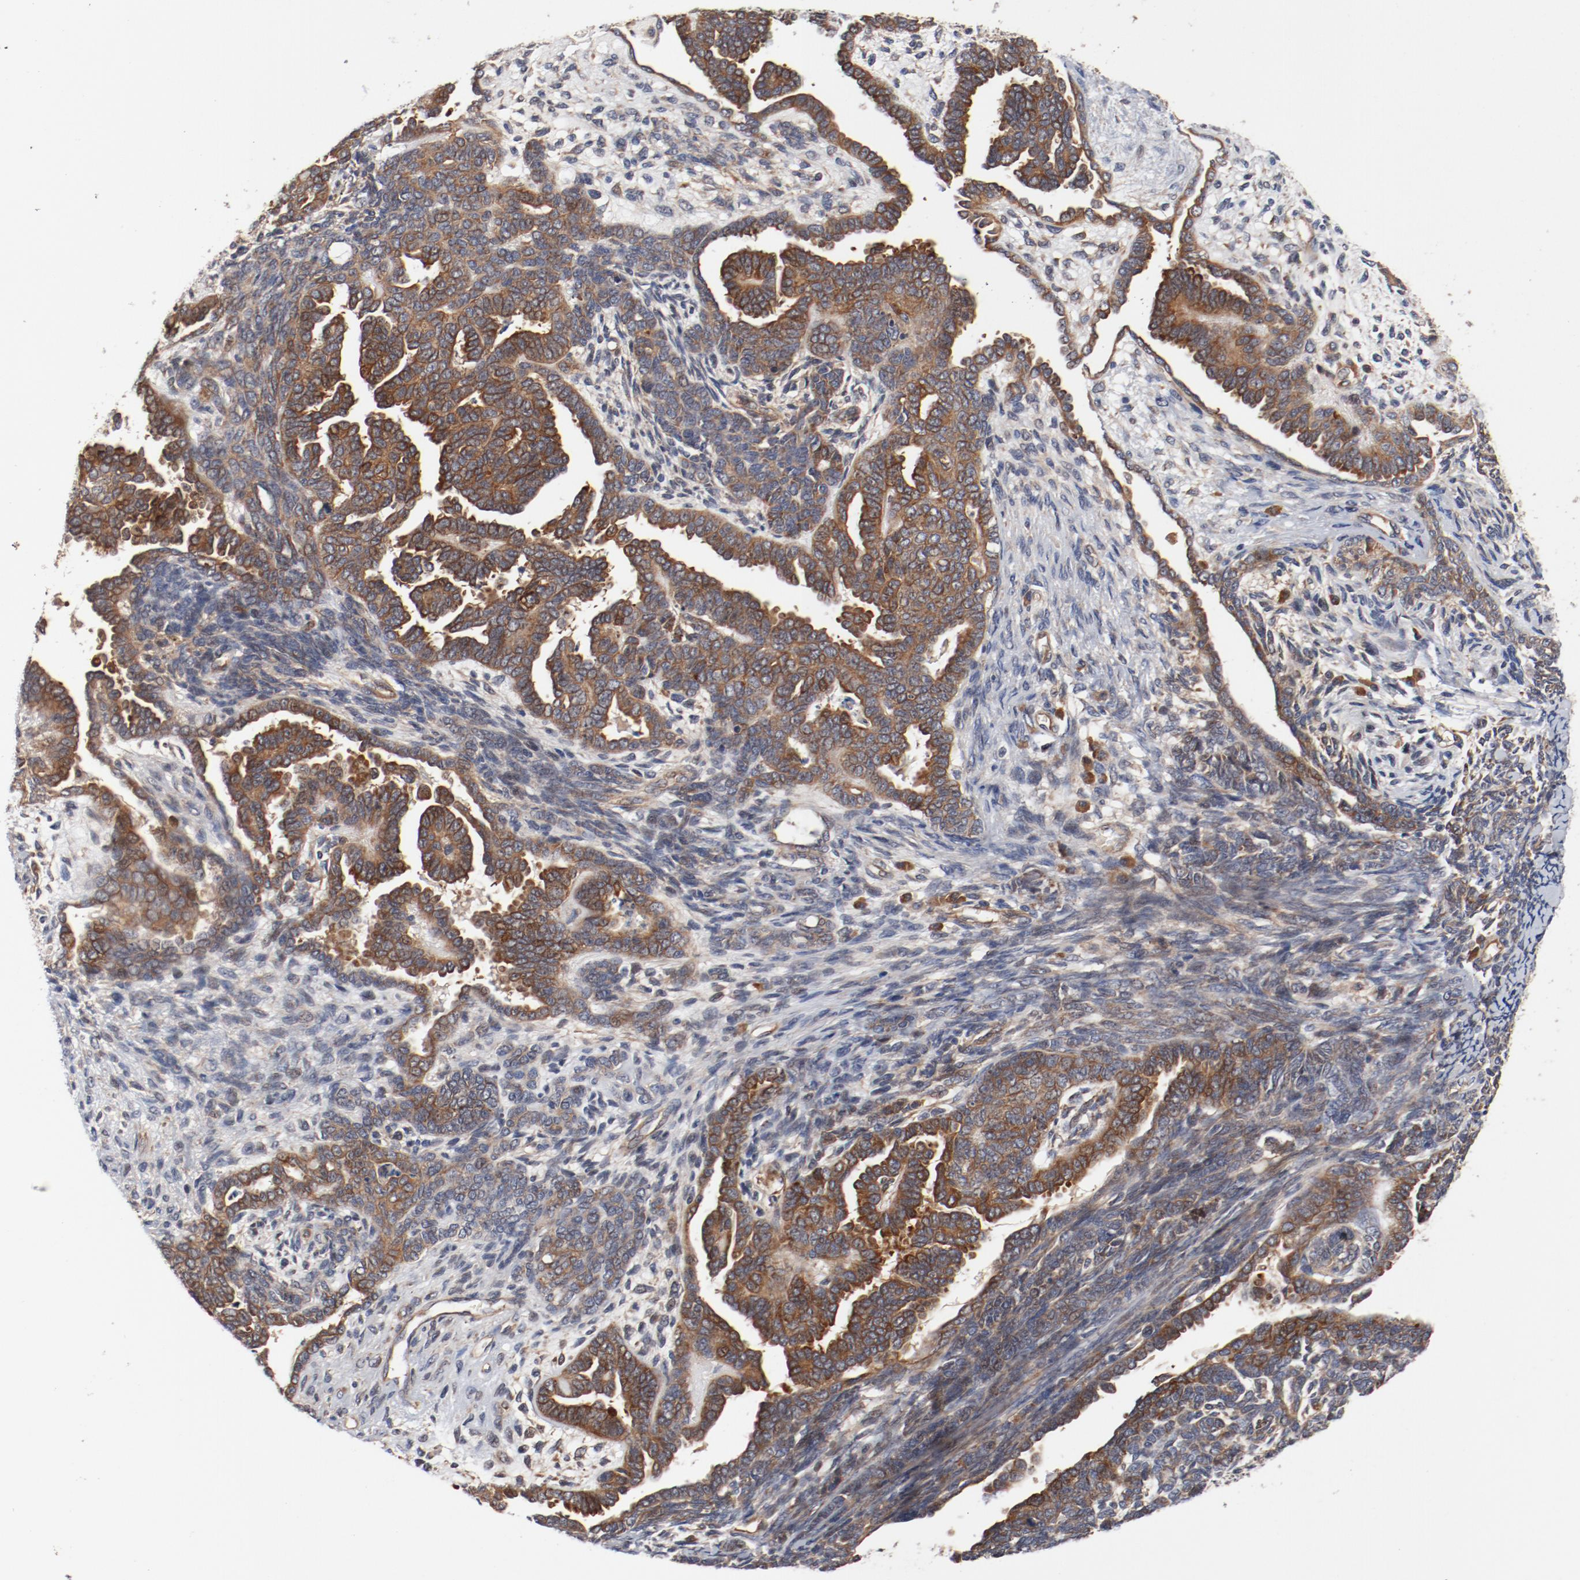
{"staining": {"intensity": "moderate", "quantity": ">75%", "location": "cytoplasmic/membranous"}, "tissue": "endometrial cancer", "cell_type": "Tumor cells", "image_type": "cancer", "snomed": [{"axis": "morphology", "description": "Neoplasm, malignant, NOS"}, {"axis": "topography", "description": "Endometrium"}], "caption": "Moderate cytoplasmic/membranous protein staining is appreciated in about >75% of tumor cells in neoplasm (malignant) (endometrial).", "gene": "PITPNM2", "patient": {"sex": "female", "age": 74}}